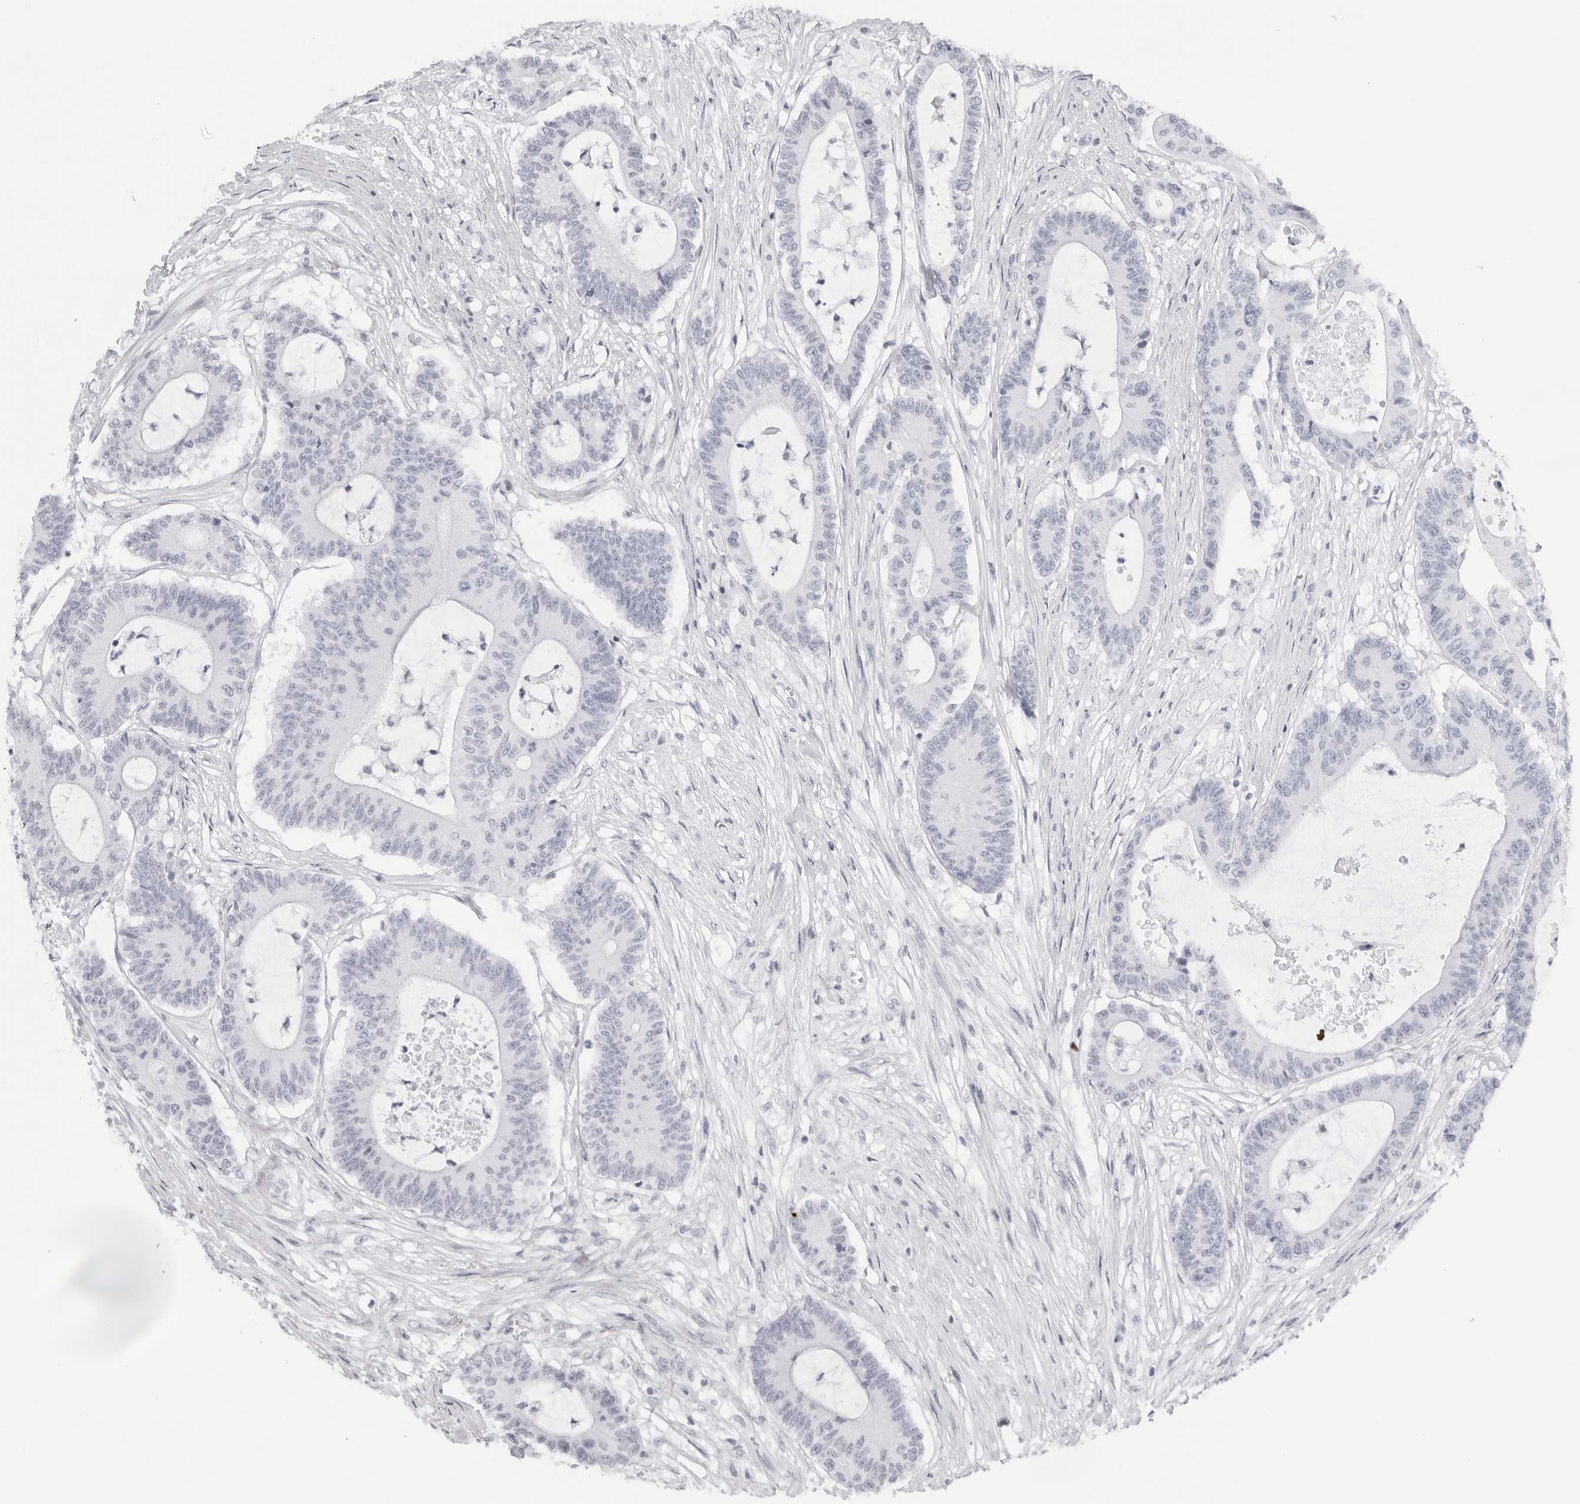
{"staining": {"intensity": "negative", "quantity": "none", "location": "none"}, "tissue": "colorectal cancer", "cell_type": "Tumor cells", "image_type": "cancer", "snomed": [{"axis": "morphology", "description": "Adenocarcinoma, NOS"}, {"axis": "topography", "description": "Colon"}], "caption": "Protein analysis of colorectal cancer (adenocarcinoma) displays no significant expression in tumor cells. (Brightfield microscopy of DAB (3,3'-diaminobenzidine) IHC at high magnification).", "gene": "KLK12", "patient": {"sex": "female", "age": 84}}